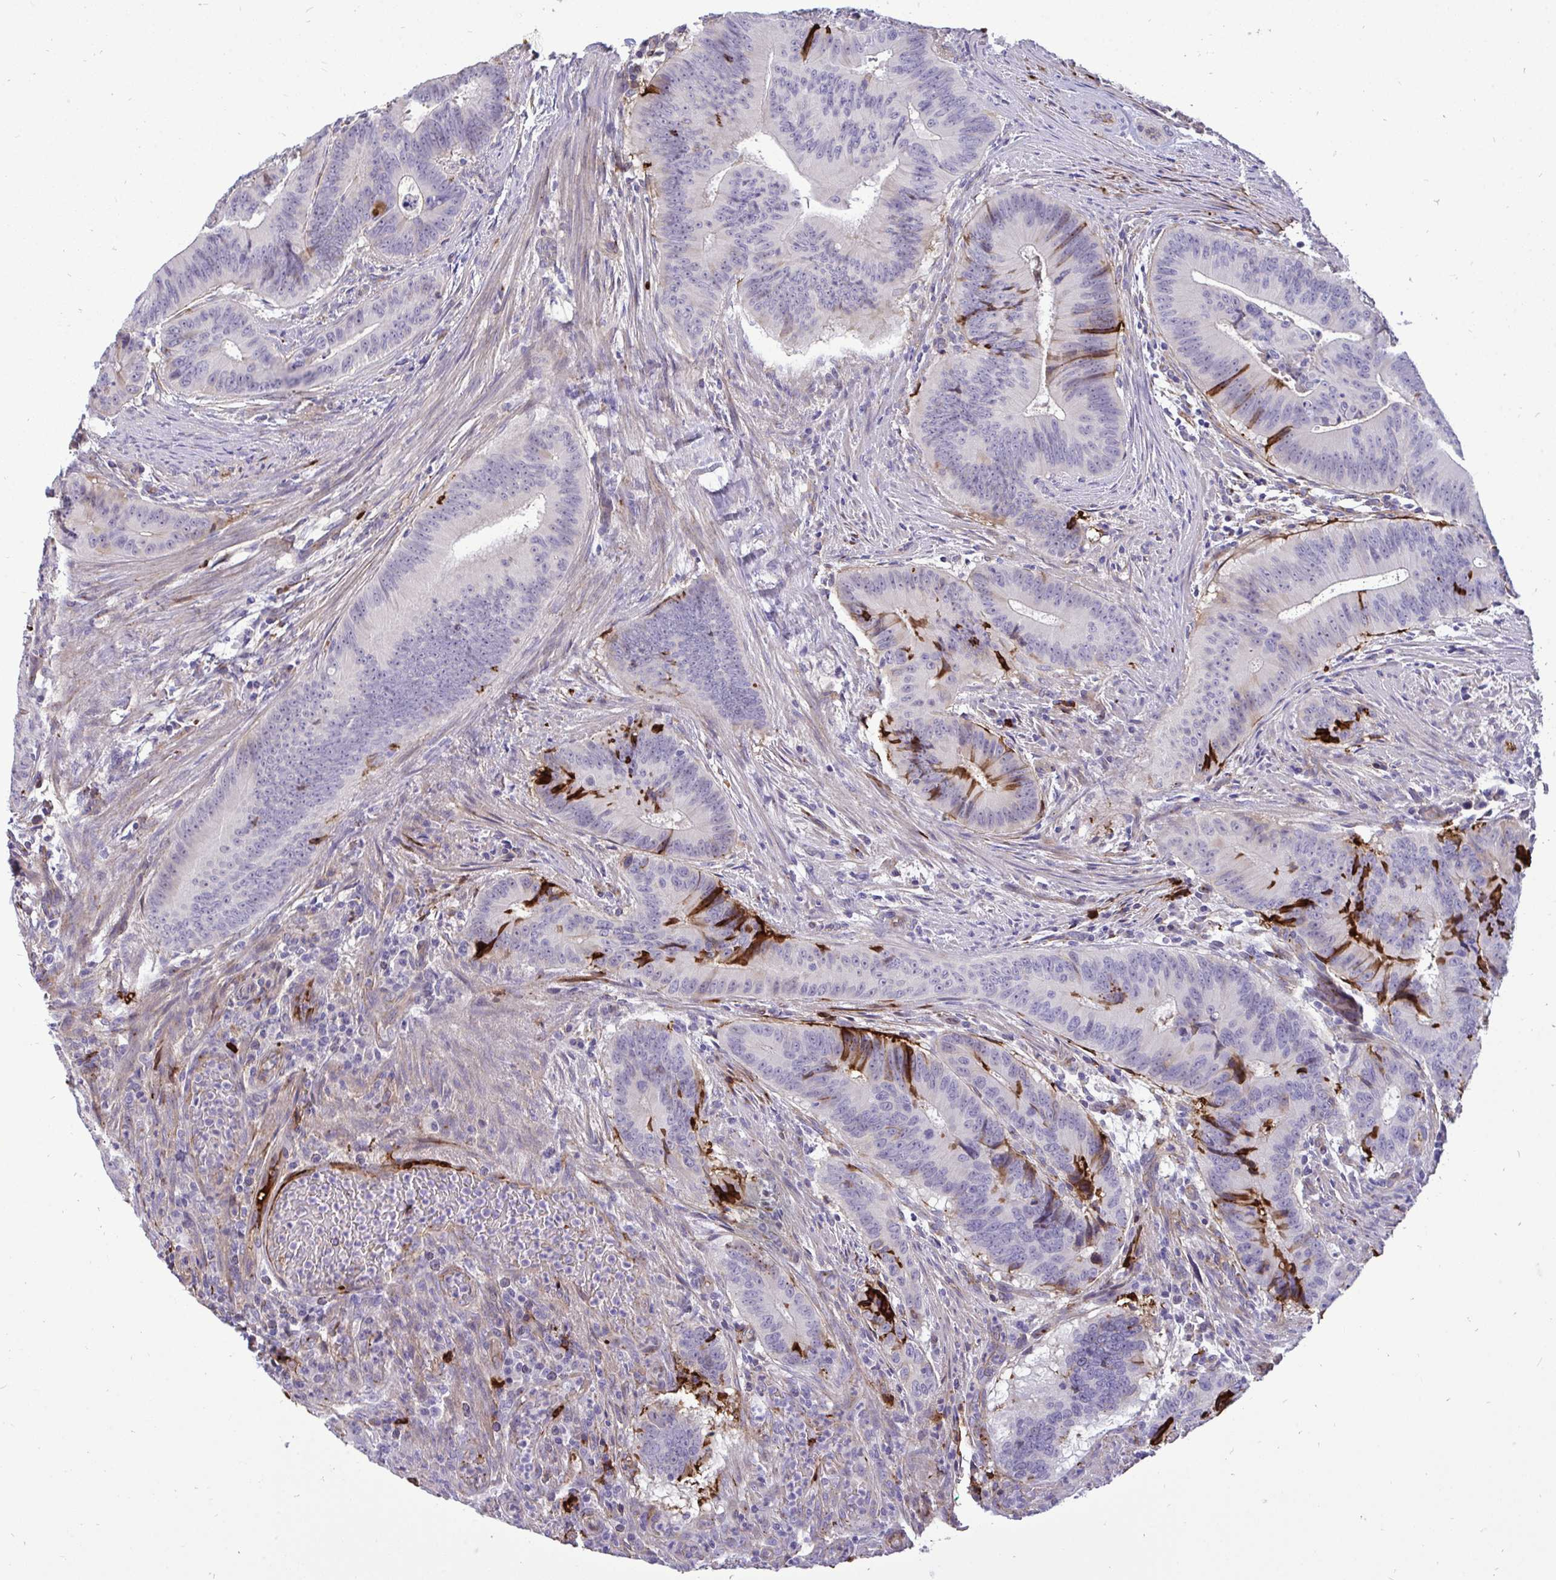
{"staining": {"intensity": "moderate", "quantity": "<25%", "location": "cytoplasmic/membranous"}, "tissue": "colorectal cancer", "cell_type": "Tumor cells", "image_type": "cancer", "snomed": [{"axis": "morphology", "description": "Adenocarcinoma, NOS"}, {"axis": "topography", "description": "Colon"}], "caption": "Protein staining reveals moderate cytoplasmic/membranous staining in approximately <25% of tumor cells in adenocarcinoma (colorectal).", "gene": "F2", "patient": {"sex": "male", "age": 62}}